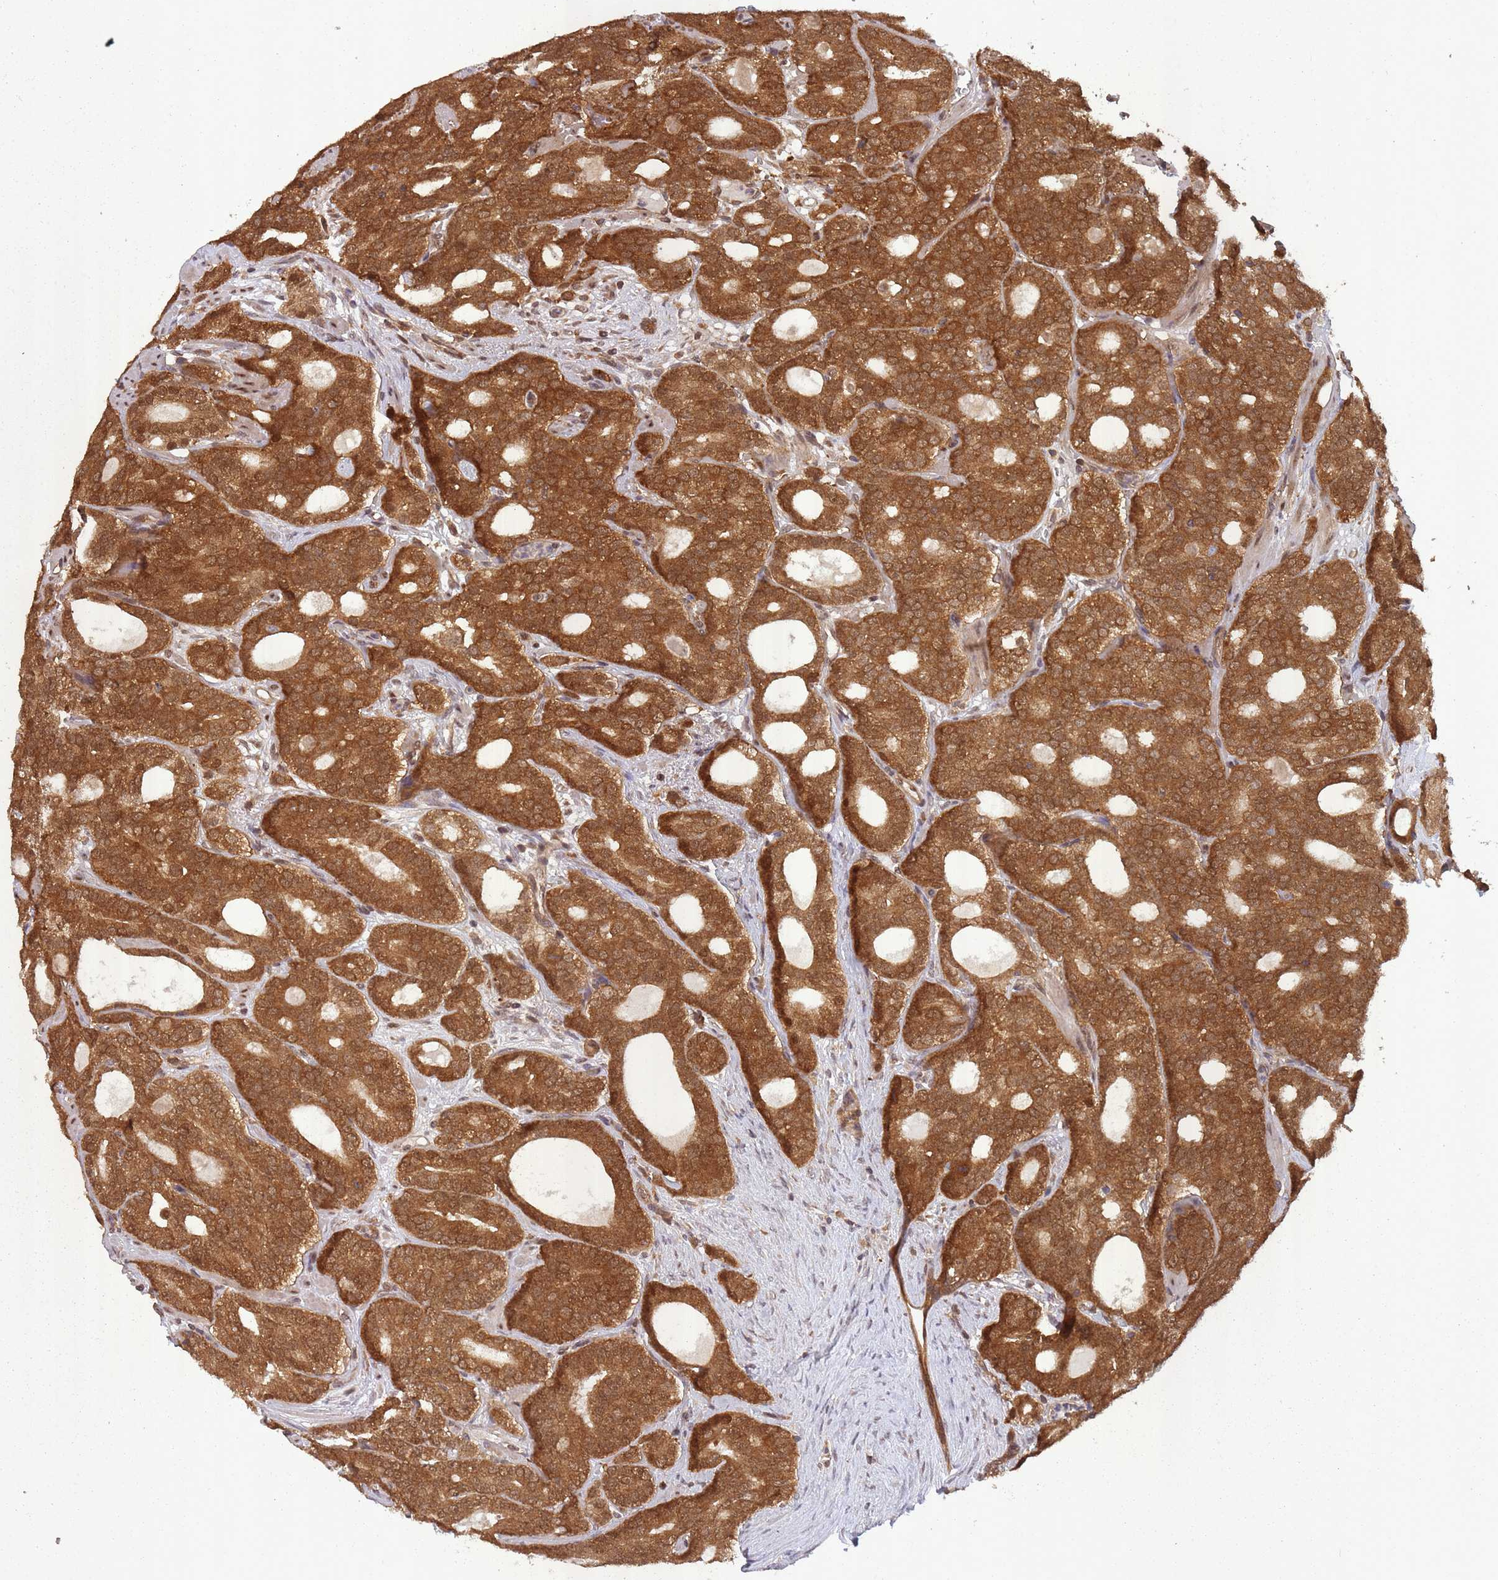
{"staining": {"intensity": "strong", "quantity": ">75%", "location": "cytoplasmic/membranous"}, "tissue": "prostate cancer", "cell_type": "Tumor cells", "image_type": "cancer", "snomed": [{"axis": "morphology", "description": "Adenocarcinoma, High grade"}, {"axis": "topography", "description": "Prostate"}], "caption": "High-power microscopy captured an immunohistochemistry (IHC) histopathology image of prostate cancer (high-grade adenocarcinoma), revealing strong cytoplasmic/membranous staining in approximately >75% of tumor cells.", "gene": "PPP6R3", "patient": {"sex": "male", "age": 64}}